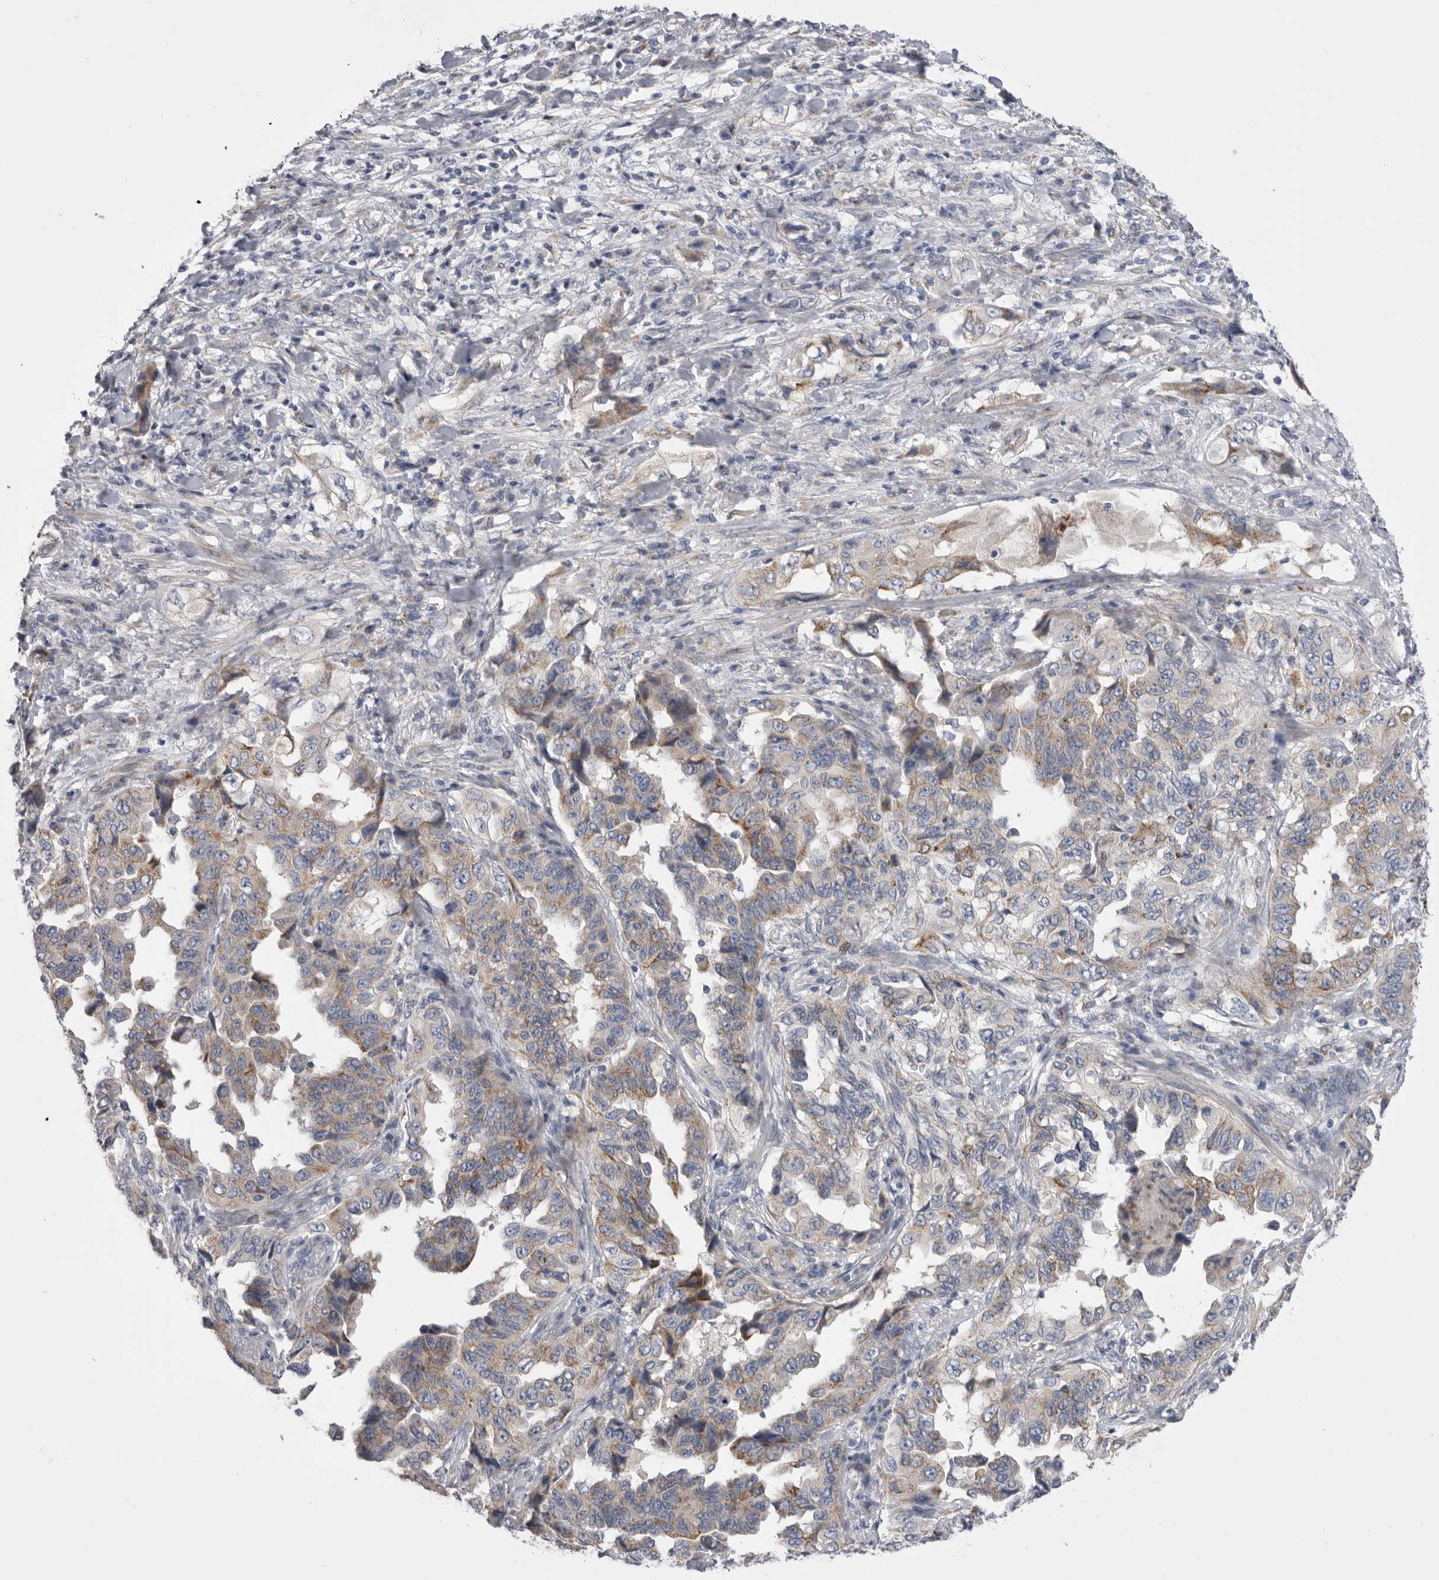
{"staining": {"intensity": "moderate", "quantity": "25%-75%", "location": "cytoplasmic/membranous"}, "tissue": "lung cancer", "cell_type": "Tumor cells", "image_type": "cancer", "snomed": [{"axis": "morphology", "description": "Adenocarcinoma, NOS"}, {"axis": "topography", "description": "Lung"}], "caption": "A micrograph of adenocarcinoma (lung) stained for a protein reveals moderate cytoplasmic/membranous brown staining in tumor cells.", "gene": "CCDC126", "patient": {"sex": "female", "age": 51}}